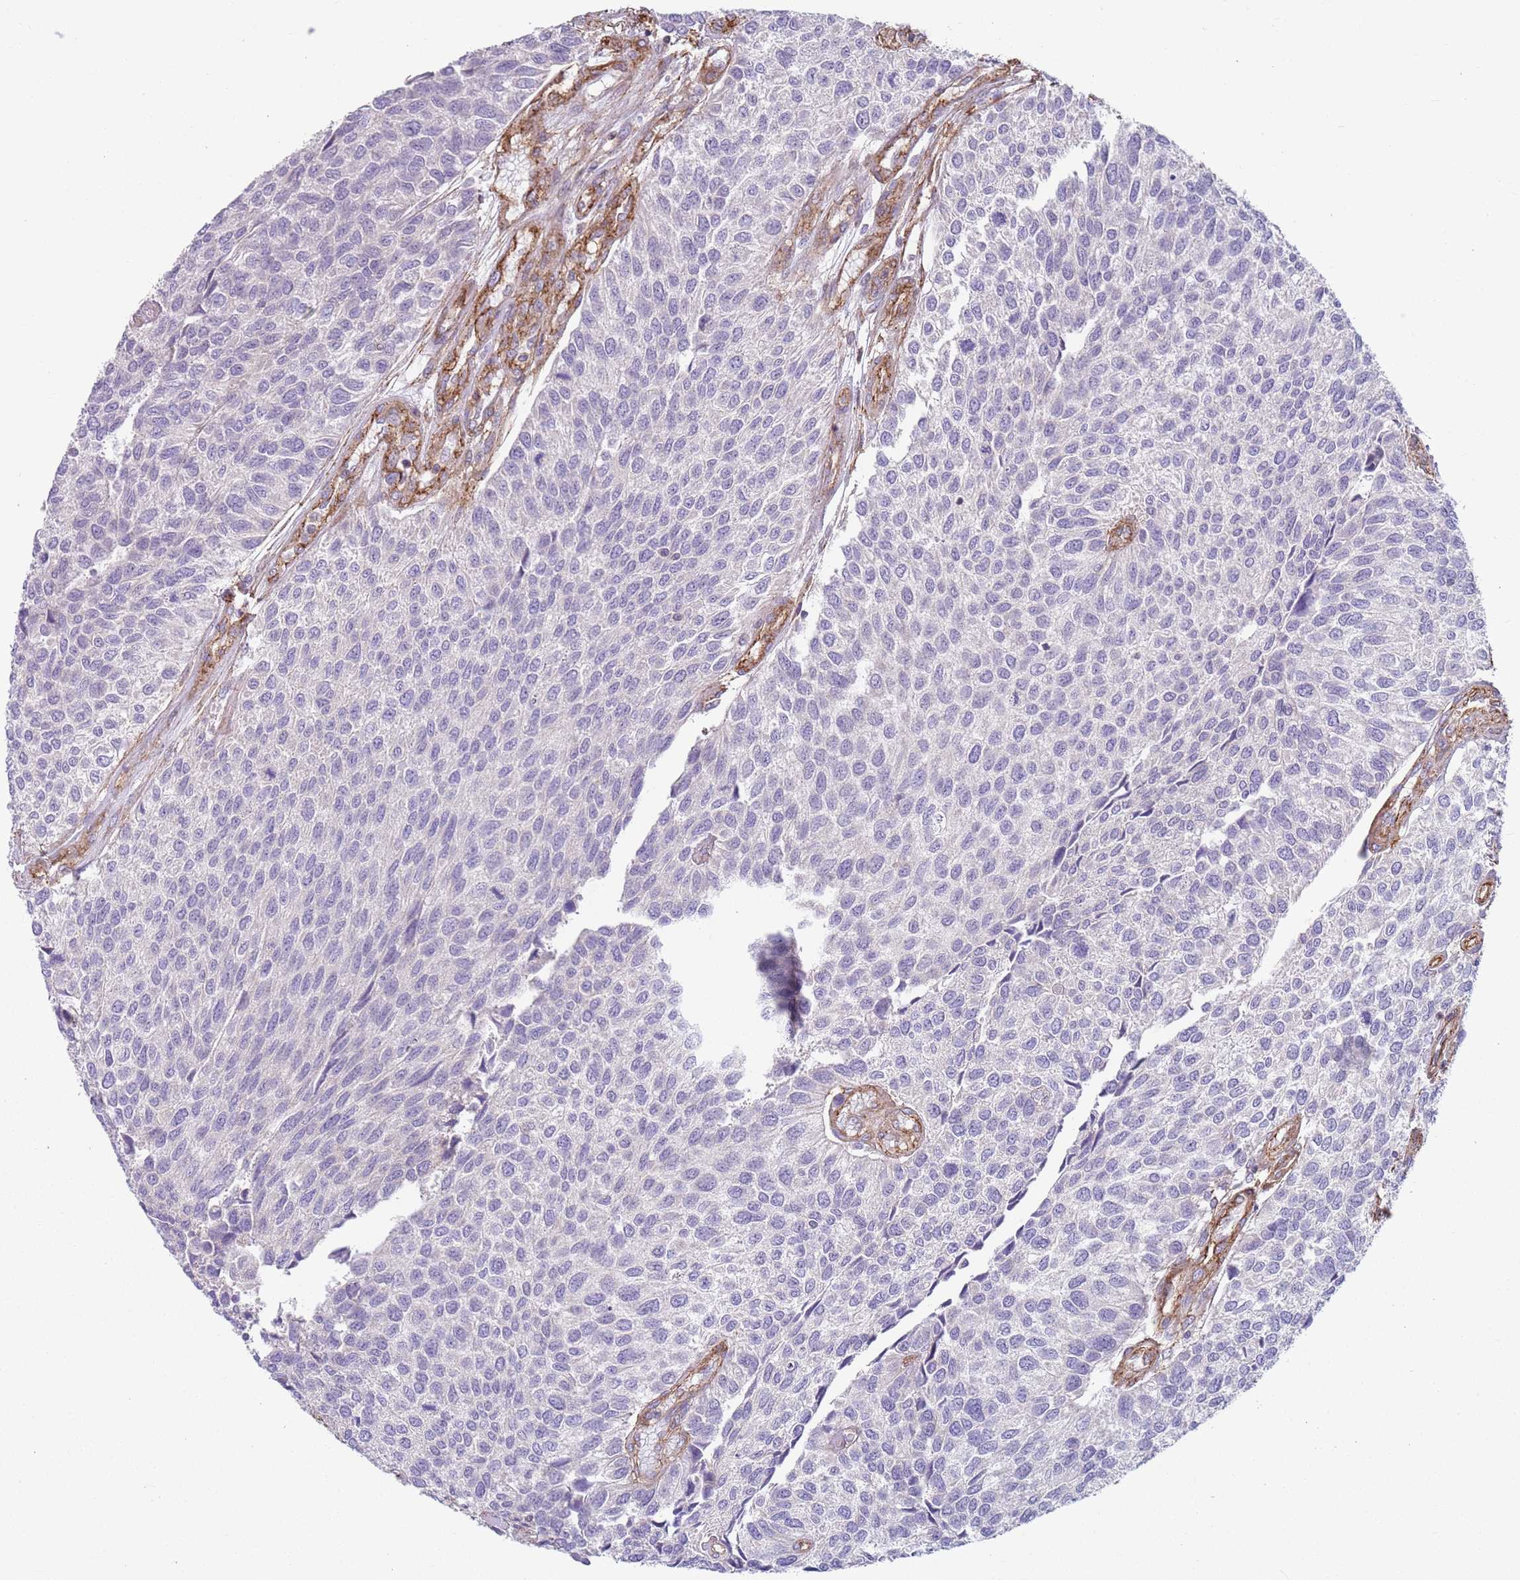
{"staining": {"intensity": "negative", "quantity": "none", "location": "none"}, "tissue": "urothelial cancer", "cell_type": "Tumor cells", "image_type": "cancer", "snomed": [{"axis": "morphology", "description": "Urothelial carcinoma, NOS"}, {"axis": "topography", "description": "Urinary bladder"}], "caption": "Immunohistochemical staining of human transitional cell carcinoma reveals no significant staining in tumor cells.", "gene": "GNAI3", "patient": {"sex": "male", "age": 55}}